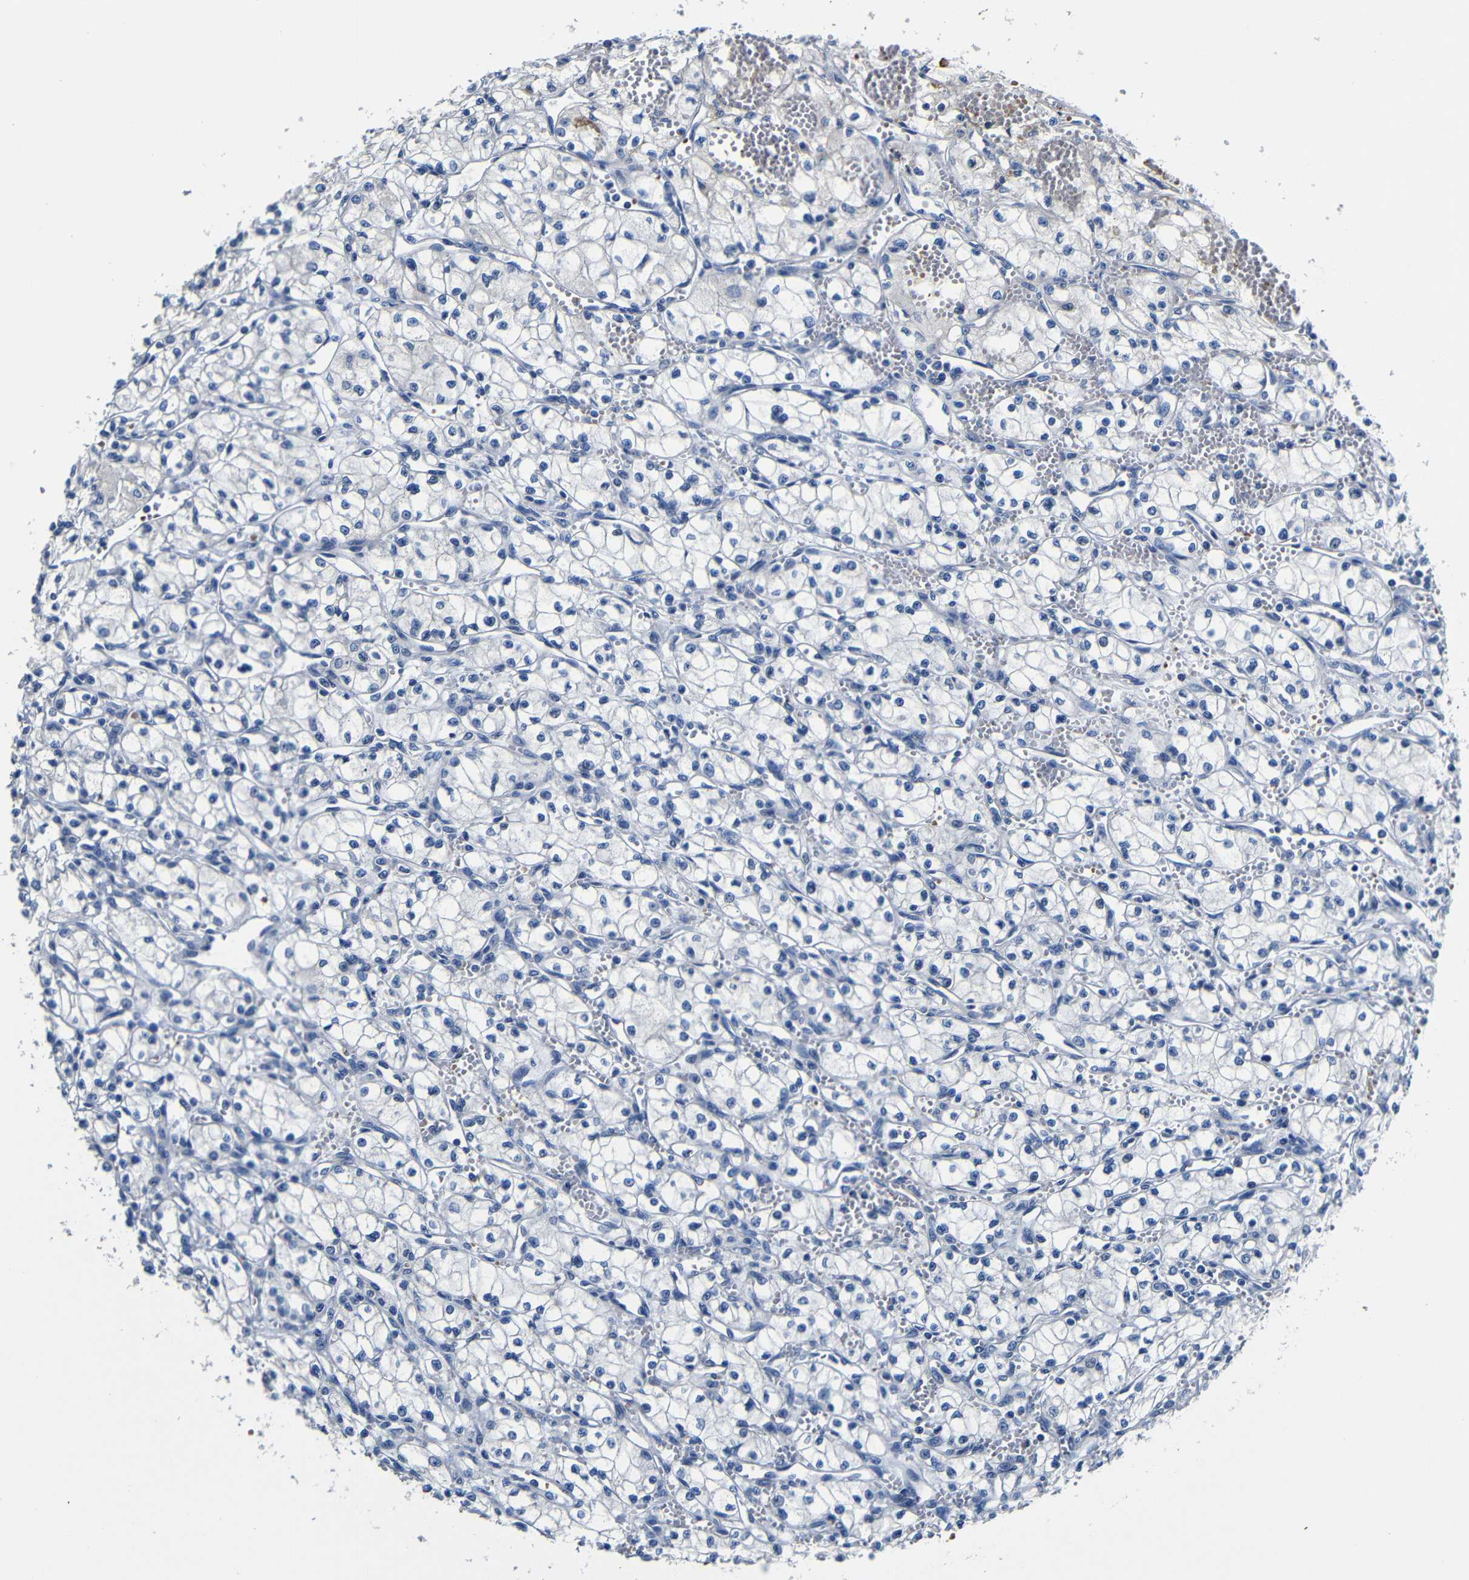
{"staining": {"intensity": "negative", "quantity": "none", "location": "none"}, "tissue": "renal cancer", "cell_type": "Tumor cells", "image_type": "cancer", "snomed": [{"axis": "morphology", "description": "Normal tissue, NOS"}, {"axis": "morphology", "description": "Adenocarcinoma, NOS"}, {"axis": "topography", "description": "Kidney"}], "caption": "Immunohistochemical staining of renal adenocarcinoma shows no significant staining in tumor cells. (Brightfield microscopy of DAB (3,3'-diaminobenzidine) immunohistochemistry at high magnification).", "gene": "TNFAIP1", "patient": {"sex": "male", "age": 59}}